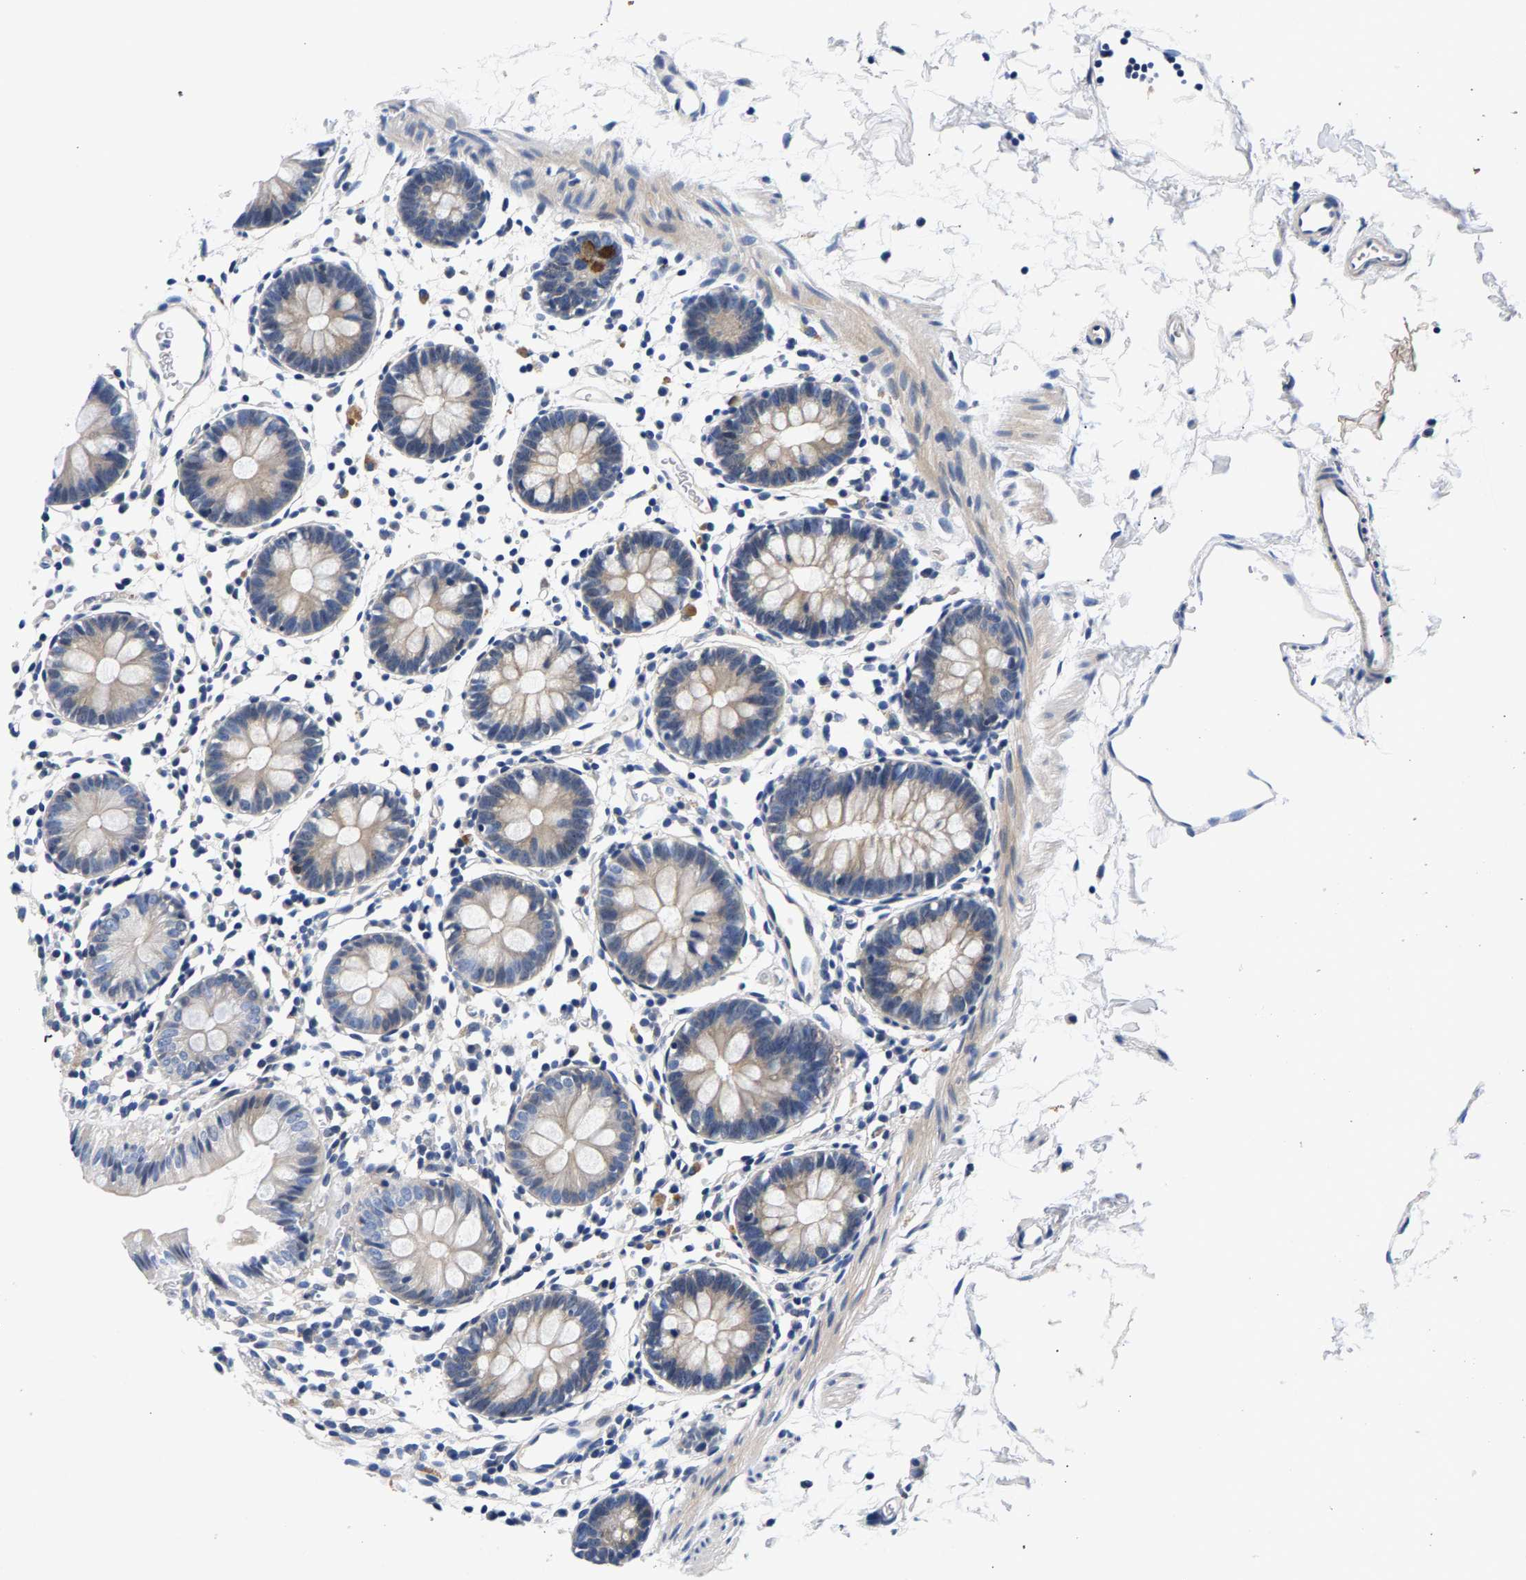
{"staining": {"intensity": "negative", "quantity": "none", "location": "none"}, "tissue": "colon", "cell_type": "Endothelial cells", "image_type": "normal", "snomed": [{"axis": "morphology", "description": "Normal tissue, NOS"}, {"axis": "topography", "description": "Colon"}], "caption": "Immunohistochemistry photomicrograph of unremarkable colon: human colon stained with DAB (3,3'-diaminobenzidine) shows no significant protein positivity in endothelial cells. (Stains: DAB immunohistochemistry (IHC) with hematoxylin counter stain, Microscopy: brightfield microscopy at high magnification).", "gene": "P2RY4", "patient": {"sex": "male", "age": 14}}